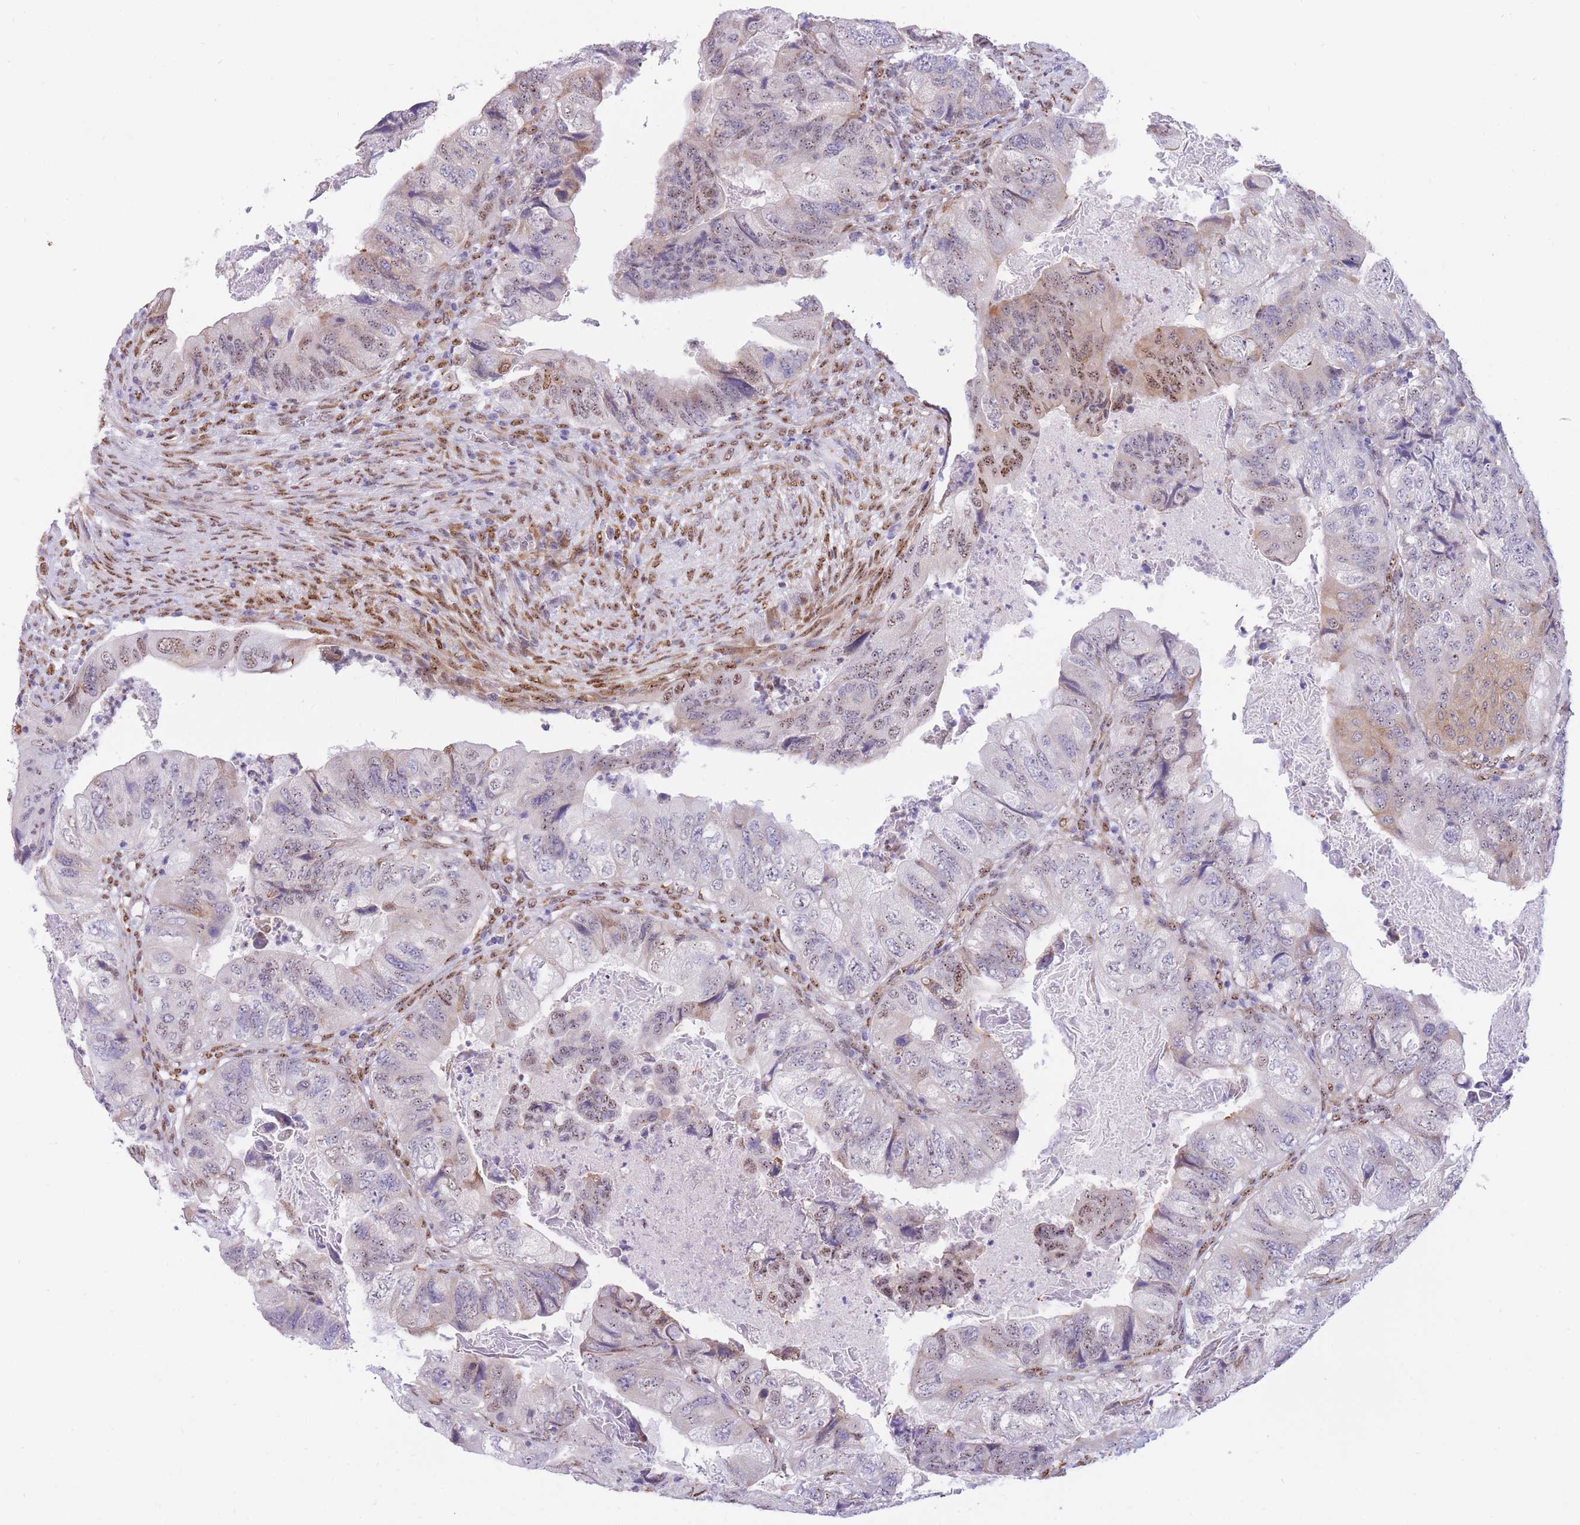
{"staining": {"intensity": "moderate", "quantity": "<25%", "location": "cytoplasmic/membranous,nuclear"}, "tissue": "colorectal cancer", "cell_type": "Tumor cells", "image_type": "cancer", "snomed": [{"axis": "morphology", "description": "Adenocarcinoma, NOS"}, {"axis": "topography", "description": "Rectum"}], "caption": "The photomicrograph demonstrates staining of colorectal adenocarcinoma, revealing moderate cytoplasmic/membranous and nuclear protein expression (brown color) within tumor cells.", "gene": "FAM153A", "patient": {"sex": "male", "age": 63}}